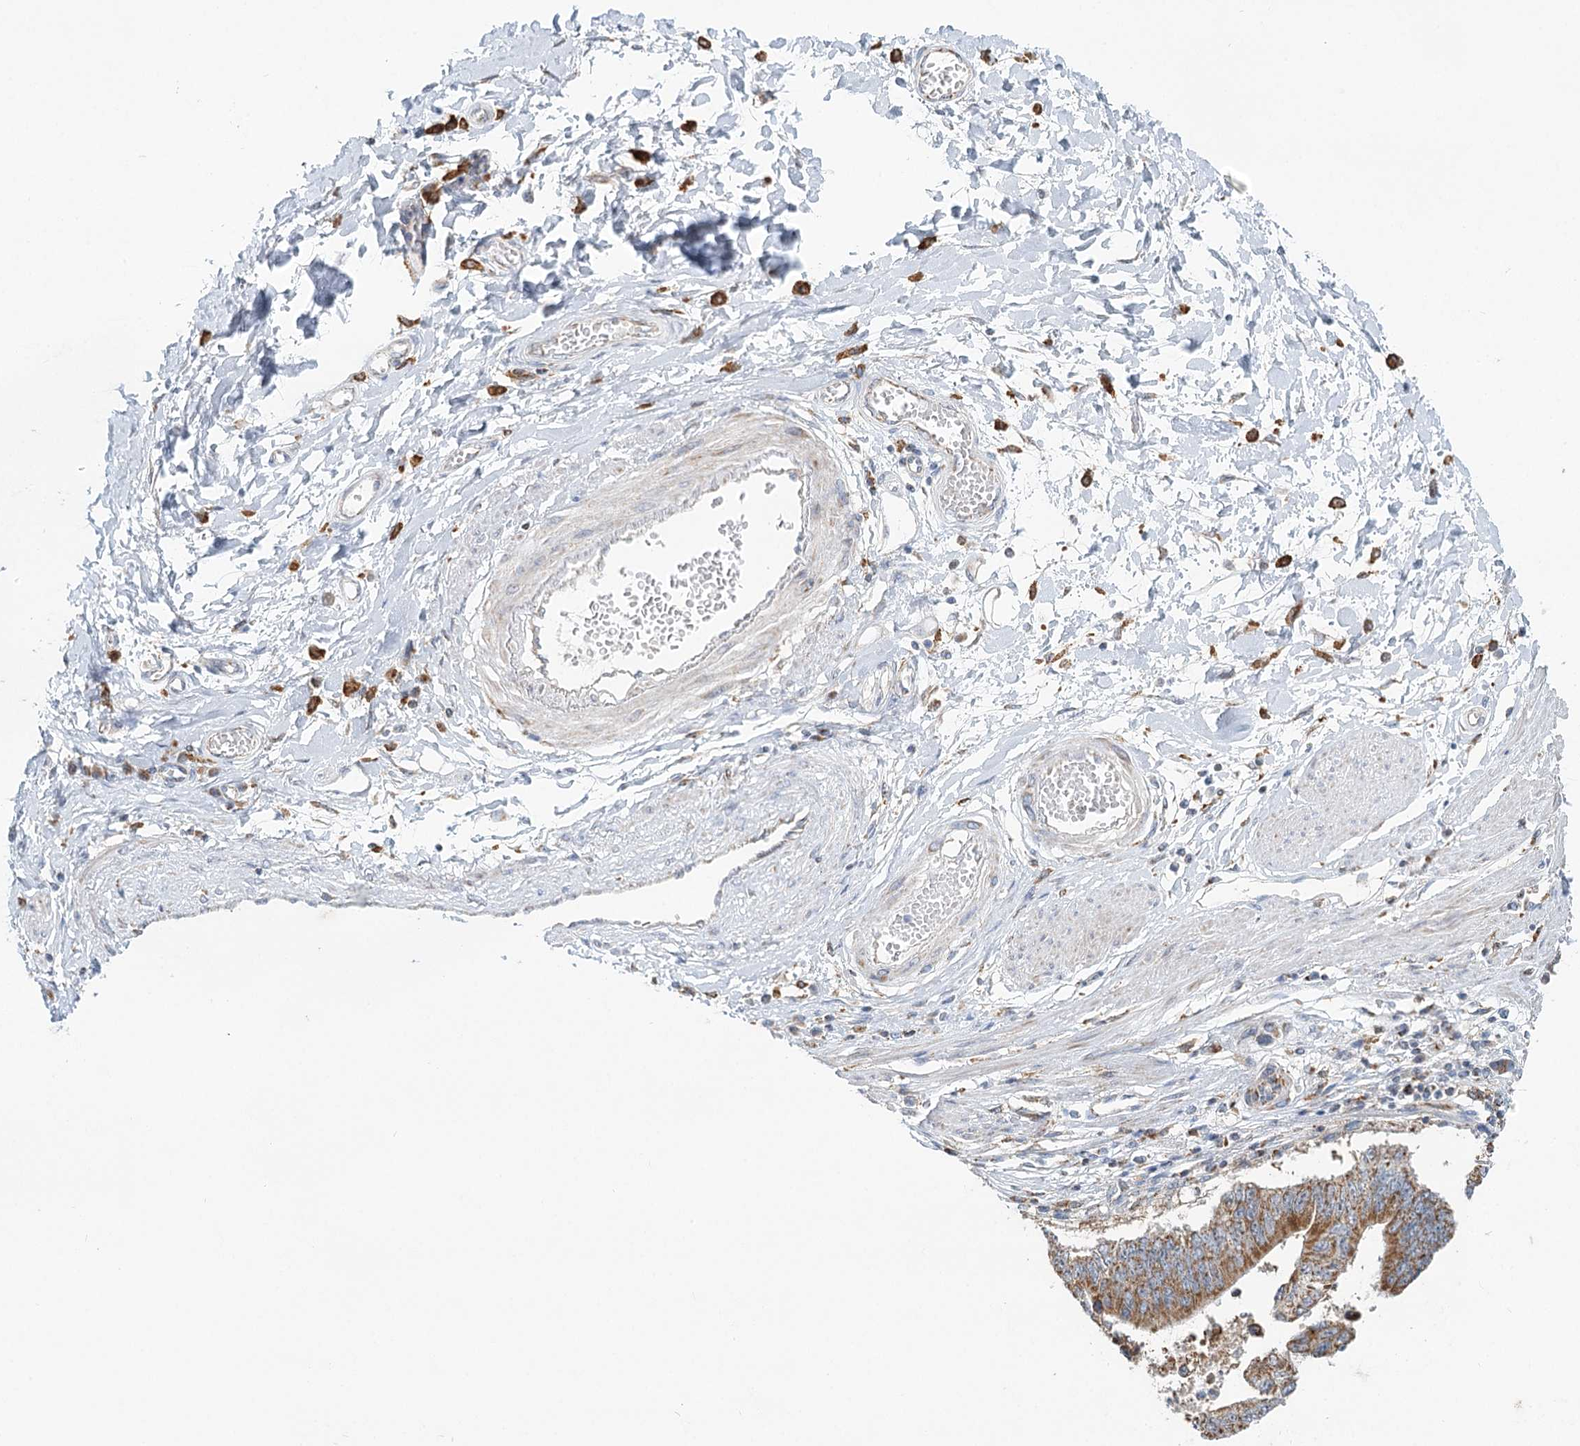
{"staining": {"intensity": "moderate", "quantity": ">75%", "location": "cytoplasmic/membranous"}, "tissue": "stomach cancer", "cell_type": "Tumor cells", "image_type": "cancer", "snomed": [{"axis": "morphology", "description": "Adenocarcinoma, NOS"}, {"axis": "topography", "description": "Stomach"}], "caption": "This photomicrograph reveals IHC staining of stomach cancer, with medium moderate cytoplasmic/membranous expression in approximately >75% of tumor cells.", "gene": "TAS1R1", "patient": {"sex": "male", "age": 59}}